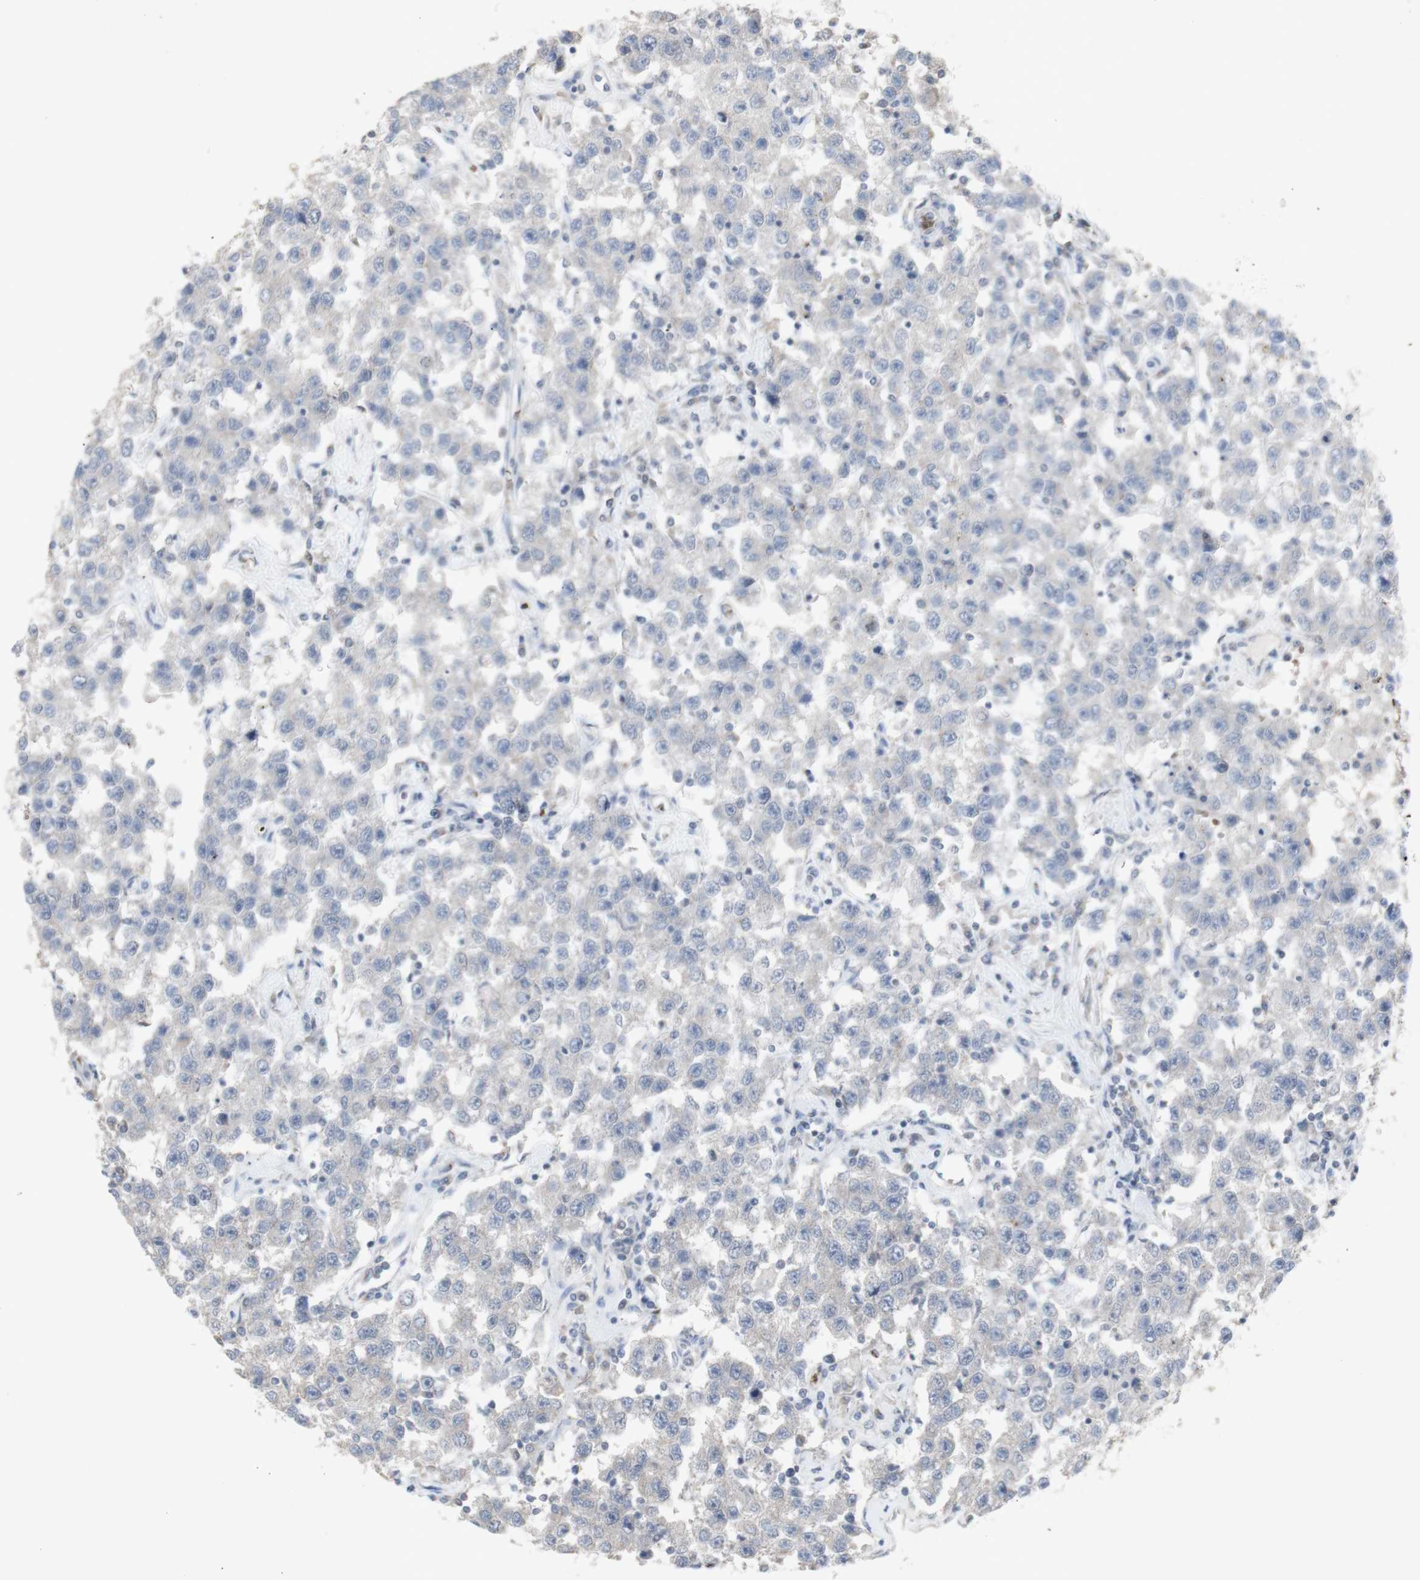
{"staining": {"intensity": "negative", "quantity": "none", "location": "none"}, "tissue": "testis cancer", "cell_type": "Tumor cells", "image_type": "cancer", "snomed": [{"axis": "morphology", "description": "Seminoma, NOS"}, {"axis": "topography", "description": "Testis"}], "caption": "DAB immunohistochemical staining of human seminoma (testis) exhibits no significant expression in tumor cells.", "gene": "INS", "patient": {"sex": "male", "age": 41}}